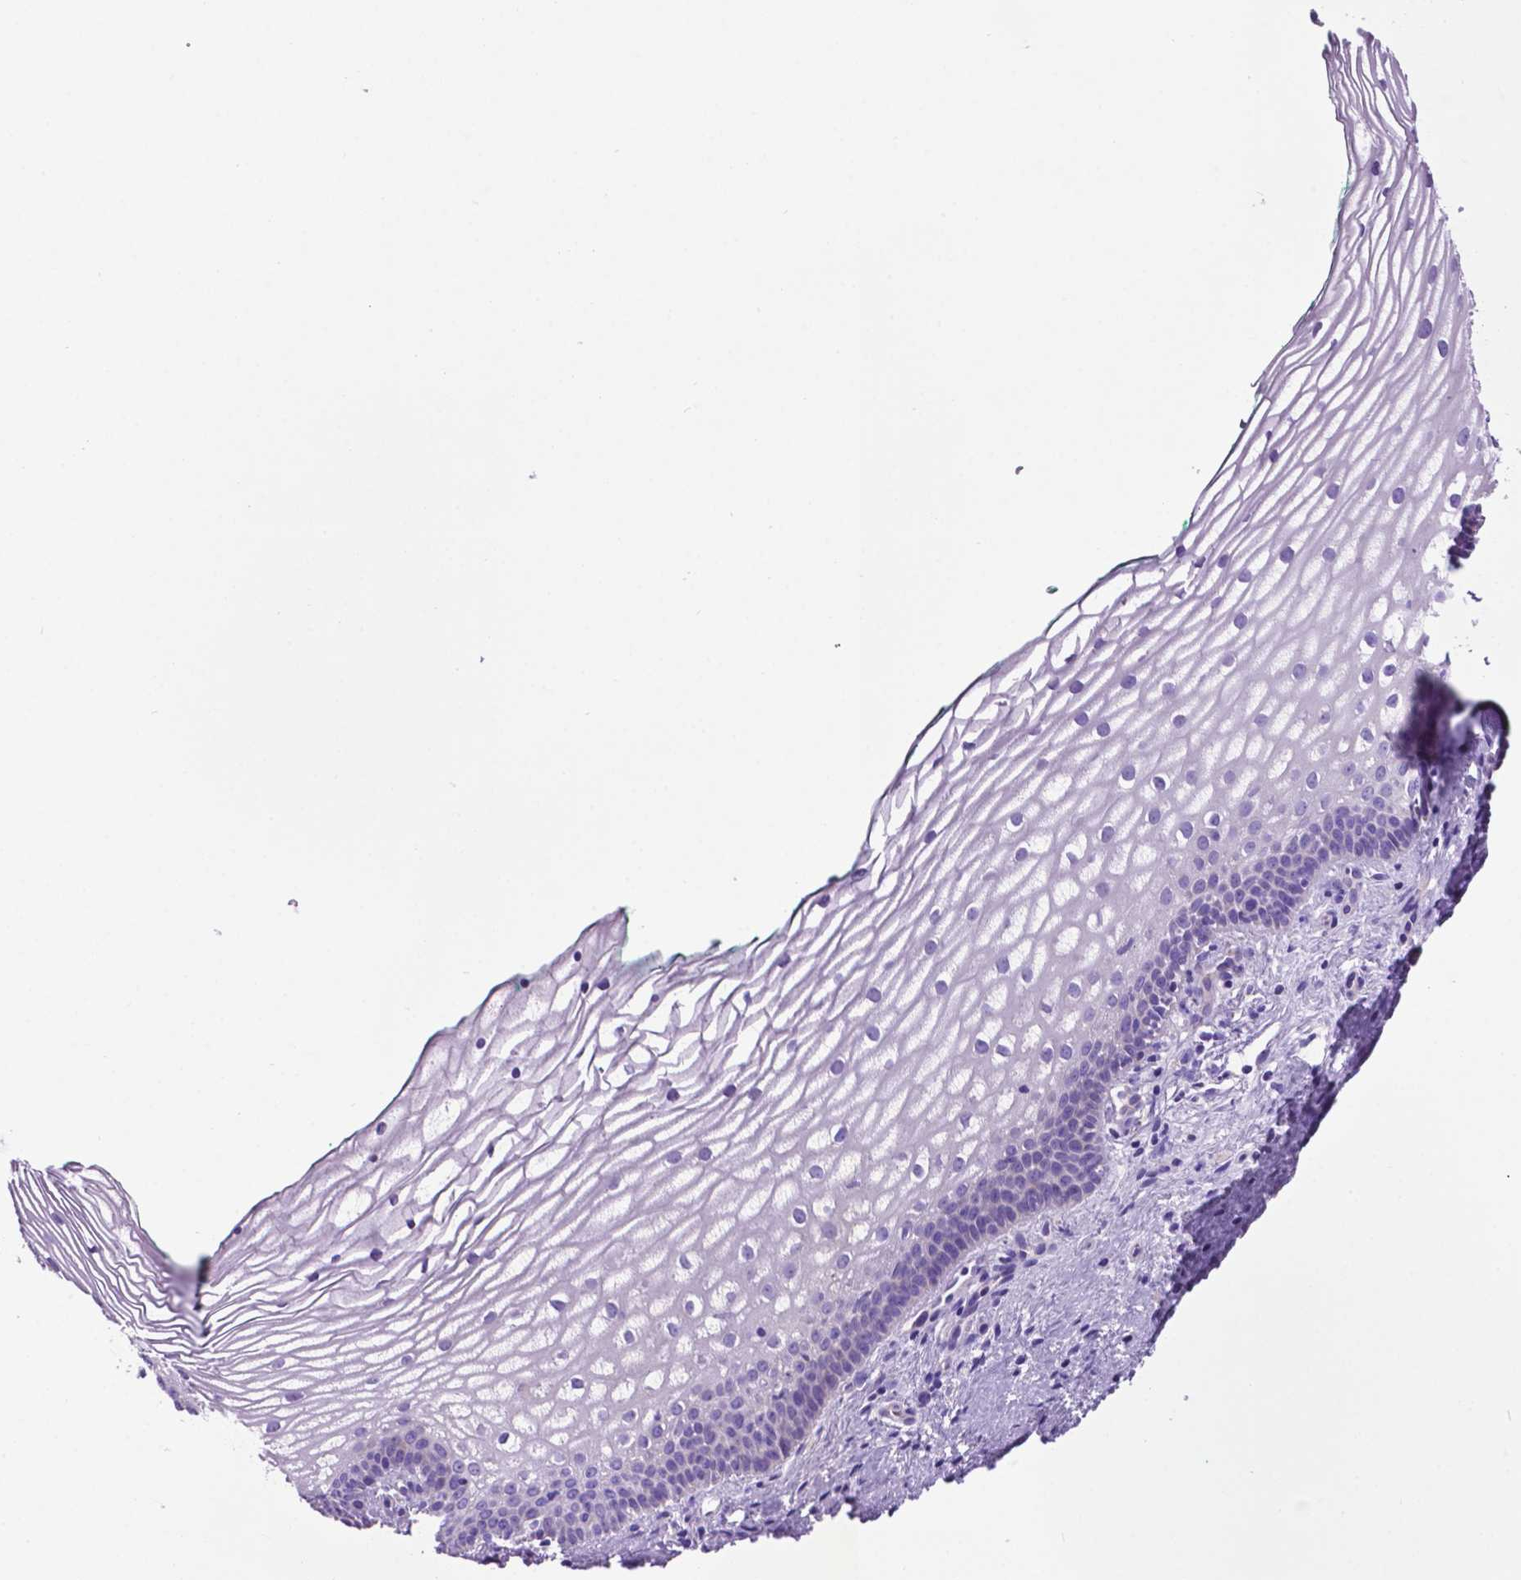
{"staining": {"intensity": "negative", "quantity": "none", "location": "none"}, "tissue": "vagina", "cell_type": "Squamous epithelial cells", "image_type": "normal", "snomed": [{"axis": "morphology", "description": "Normal tissue, NOS"}, {"axis": "topography", "description": "Vagina"}], "caption": "Vagina was stained to show a protein in brown. There is no significant staining in squamous epithelial cells. (DAB immunohistochemistry (IHC) visualized using brightfield microscopy, high magnification).", "gene": "TMEM121B", "patient": {"sex": "female", "age": 44}}